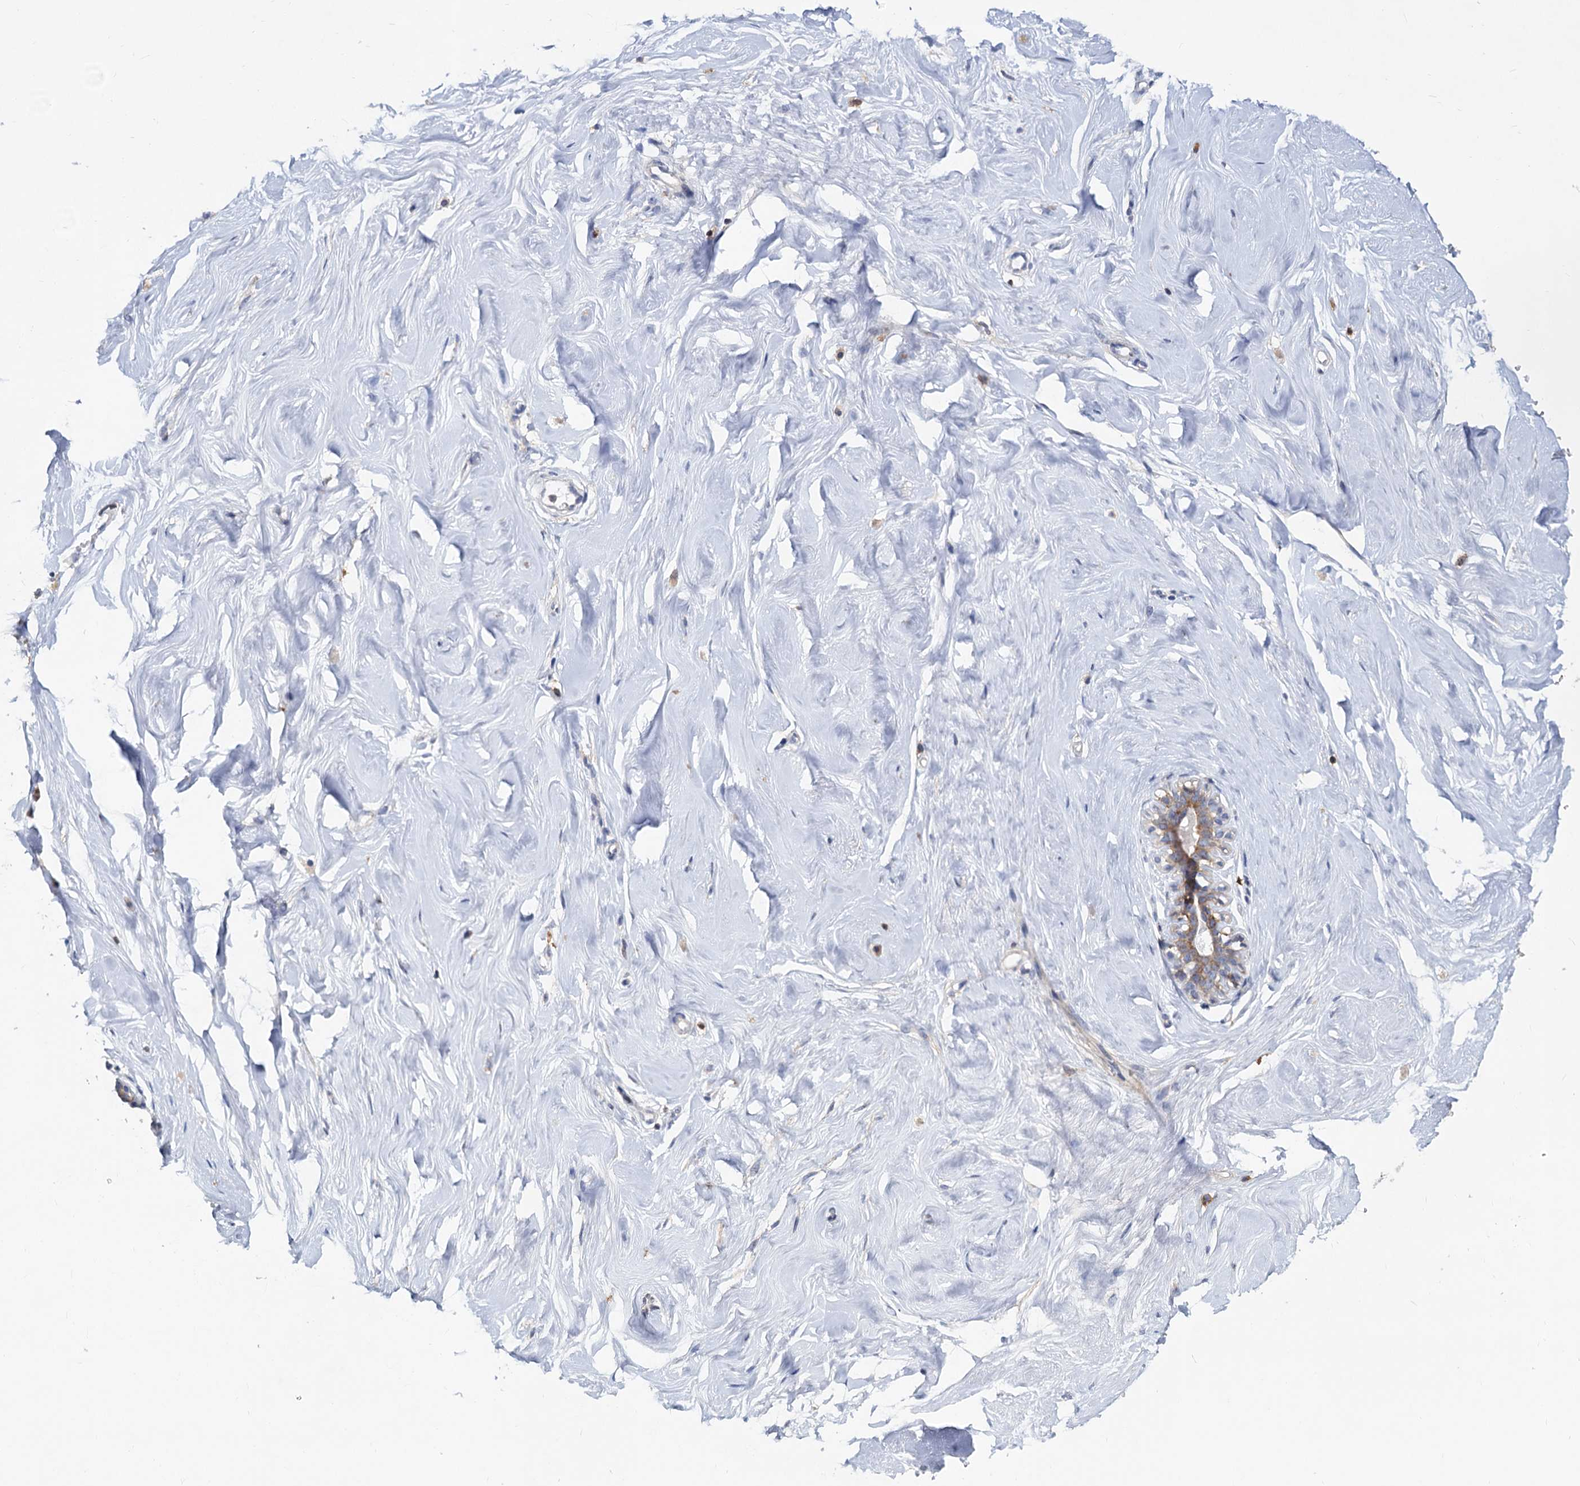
{"staining": {"intensity": "negative", "quantity": "none", "location": "none"}, "tissue": "breast", "cell_type": "Adipocytes", "image_type": "normal", "snomed": [{"axis": "morphology", "description": "Normal tissue, NOS"}, {"axis": "morphology", "description": "Adenoma, NOS"}, {"axis": "topography", "description": "Breast"}], "caption": "Breast stained for a protein using IHC reveals no positivity adipocytes.", "gene": "LRCH4", "patient": {"sex": "female", "age": 23}}